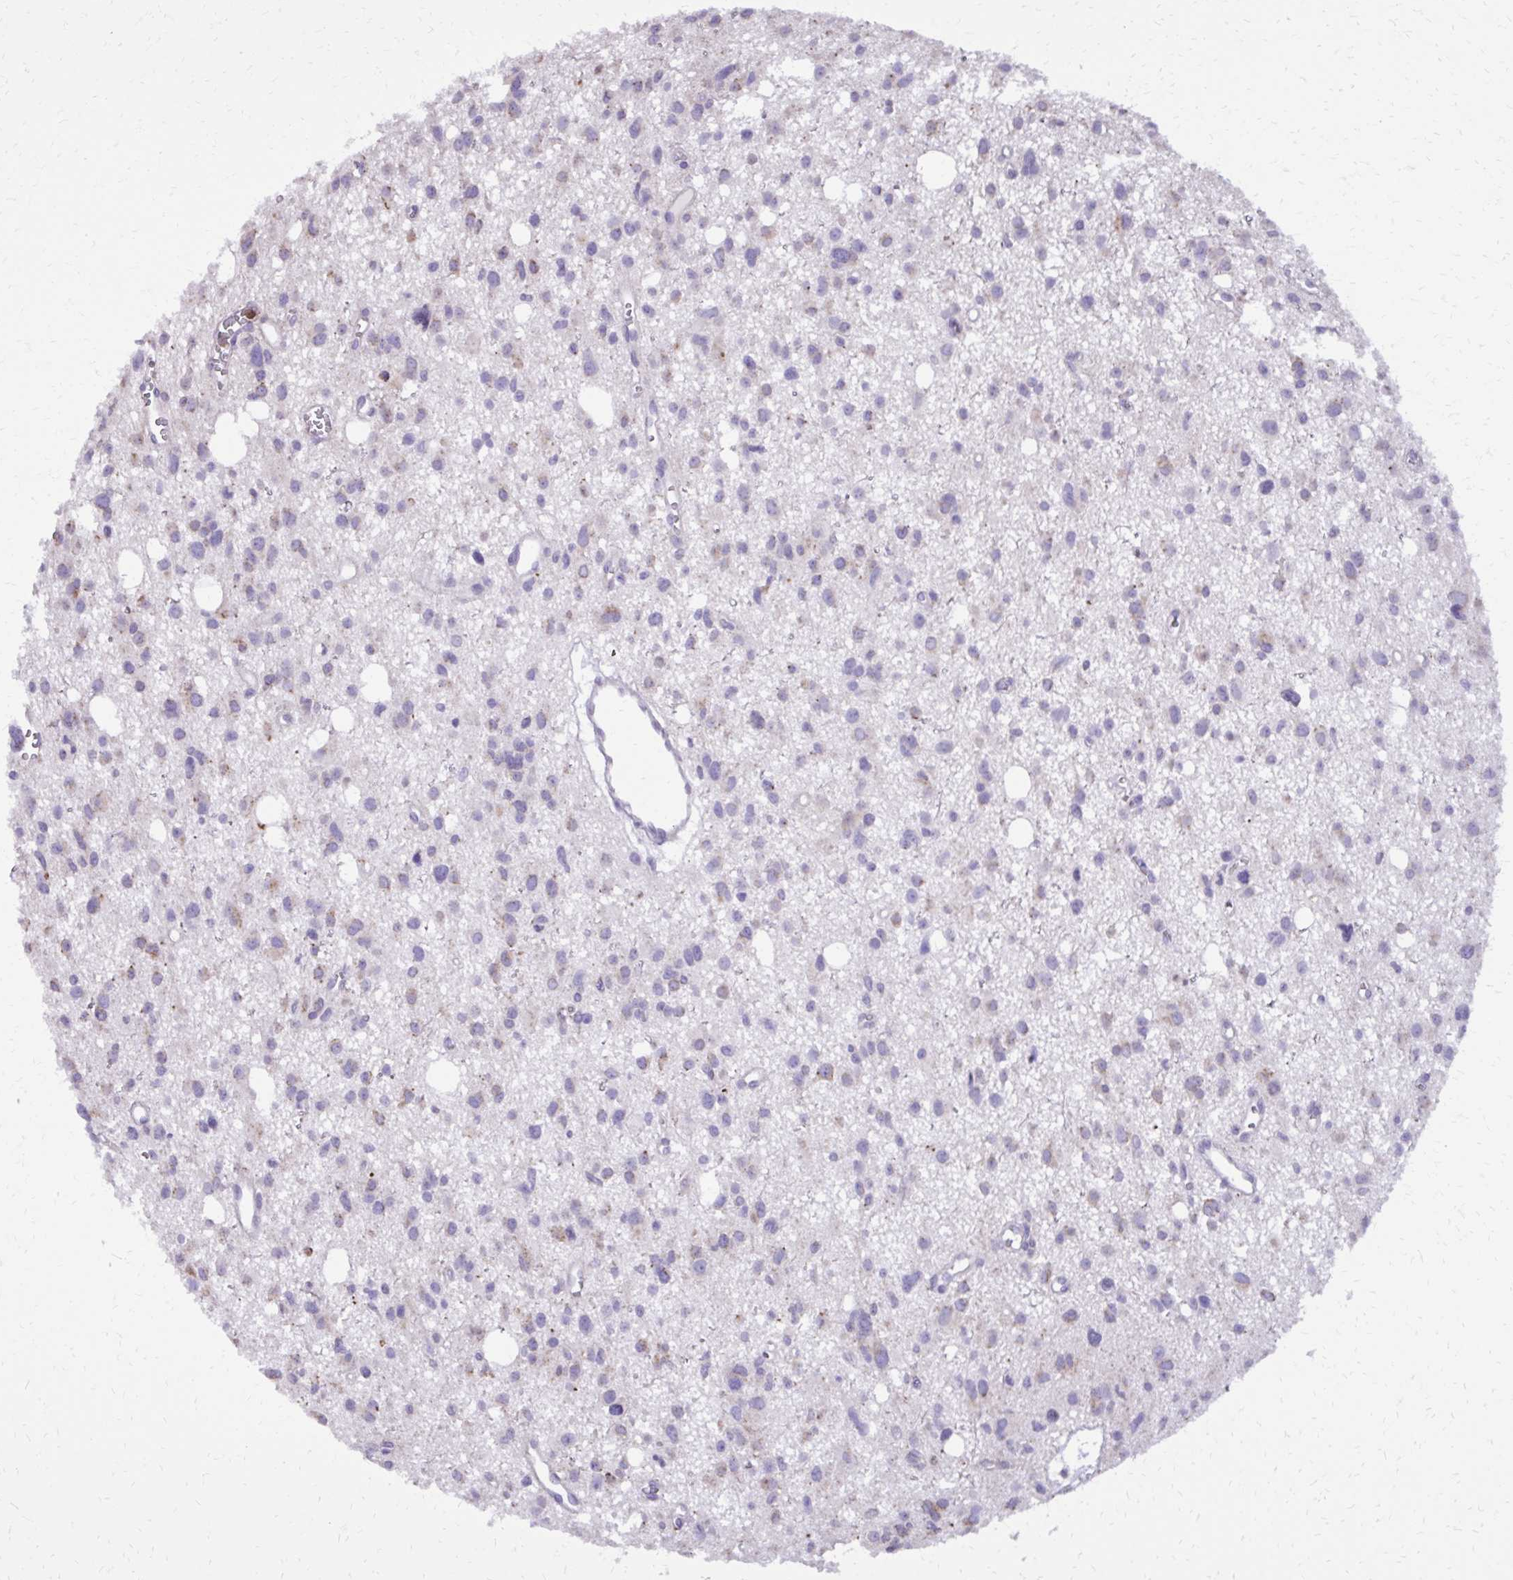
{"staining": {"intensity": "negative", "quantity": "none", "location": "none"}, "tissue": "glioma", "cell_type": "Tumor cells", "image_type": "cancer", "snomed": [{"axis": "morphology", "description": "Glioma, malignant, High grade"}, {"axis": "topography", "description": "Brain"}], "caption": "Malignant high-grade glioma was stained to show a protein in brown. There is no significant positivity in tumor cells.", "gene": "CAT", "patient": {"sex": "male", "age": 23}}